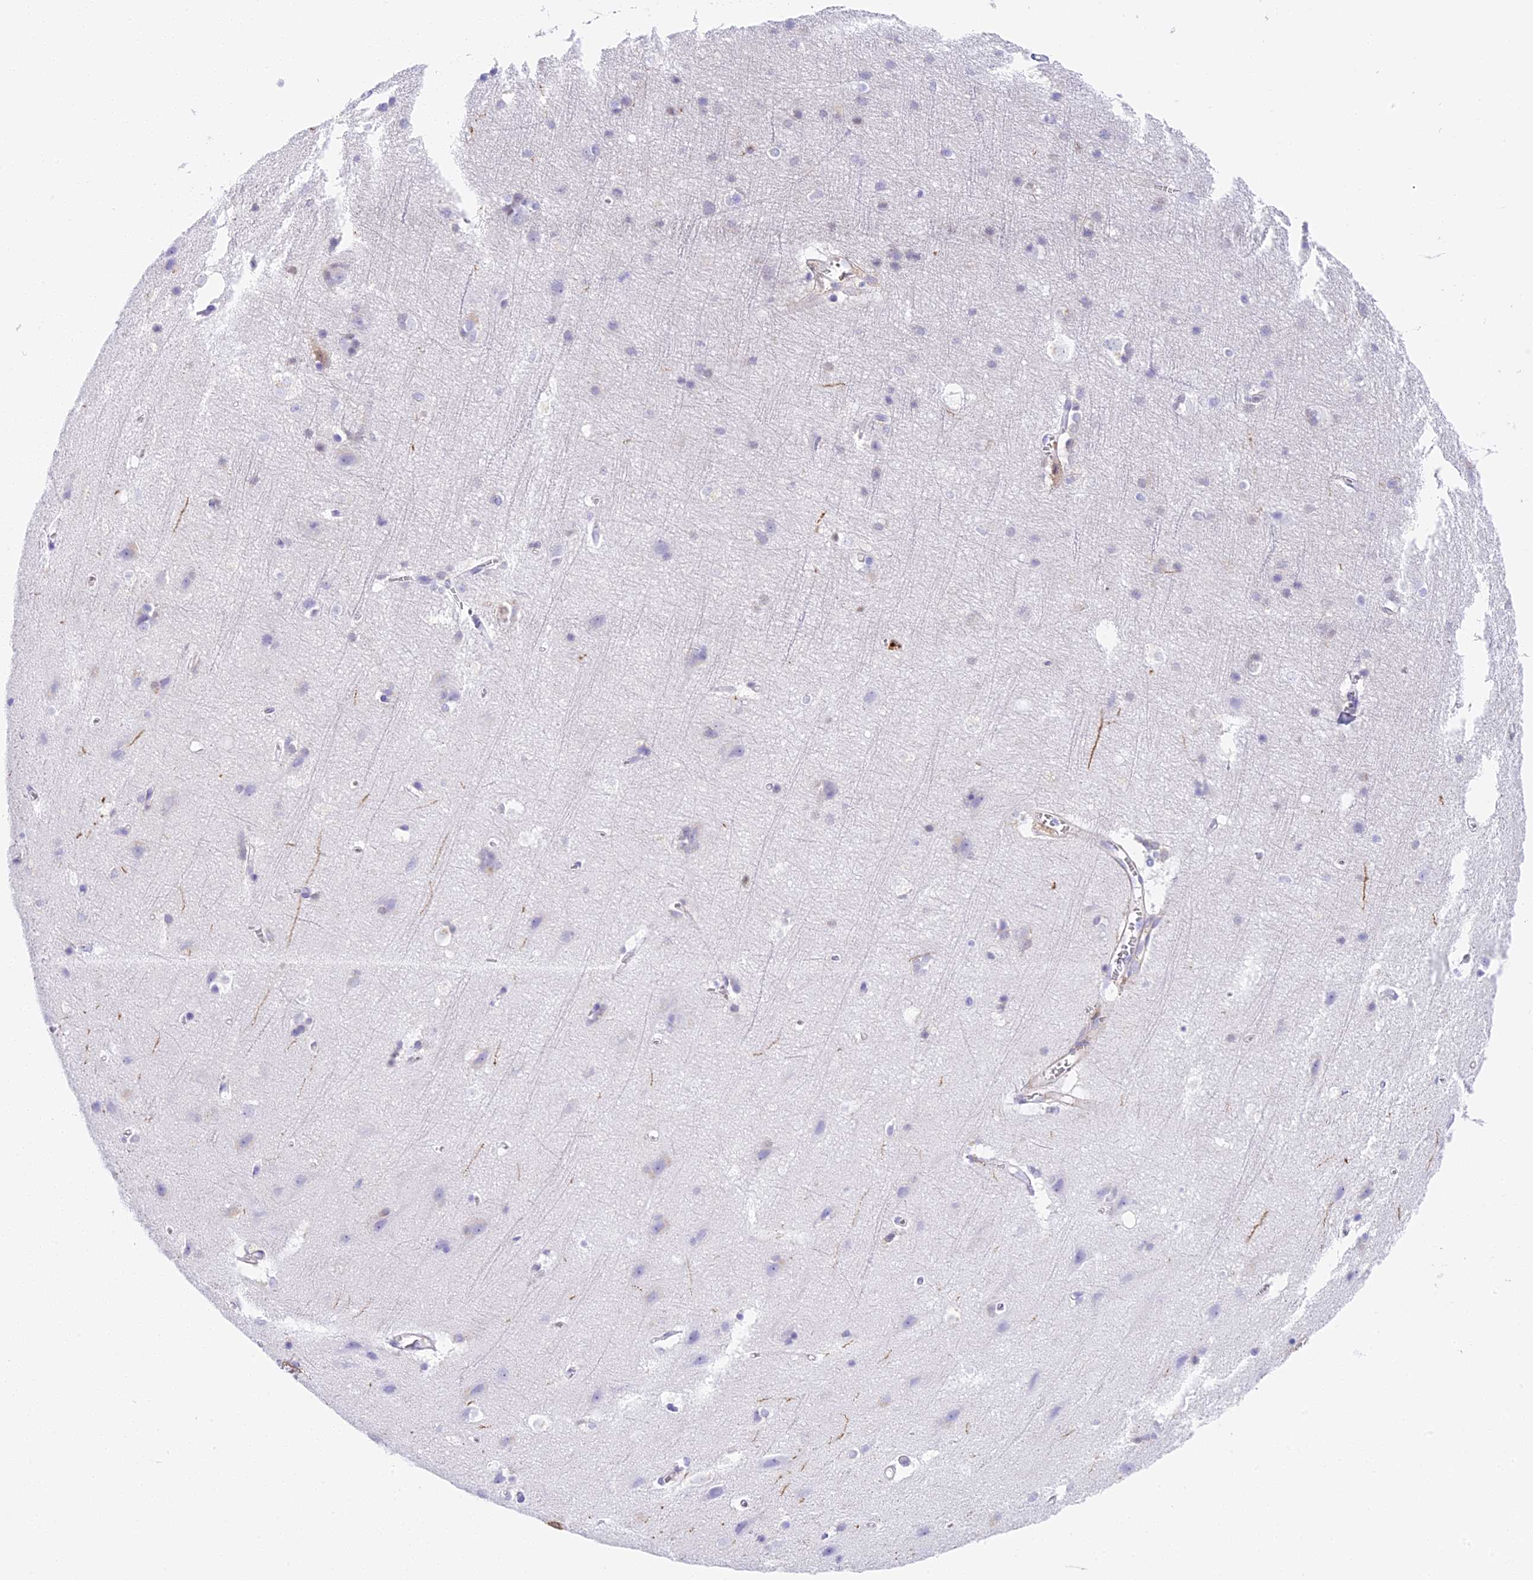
{"staining": {"intensity": "negative", "quantity": "none", "location": "none"}, "tissue": "cerebral cortex", "cell_type": "Endothelial cells", "image_type": "normal", "snomed": [{"axis": "morphology", "description": "Normal tissue, NOS"}, {"axis": "topography", "description": "Cerebral cortex"}], "caption": "High power microscopy micrograph of an IHC histopathology image of unremarkable cerebral cortex, revealing no significant positivity in endothelial cells.", "gene": "HOMER3", "patient": {"sex": "male", "age": 54}}